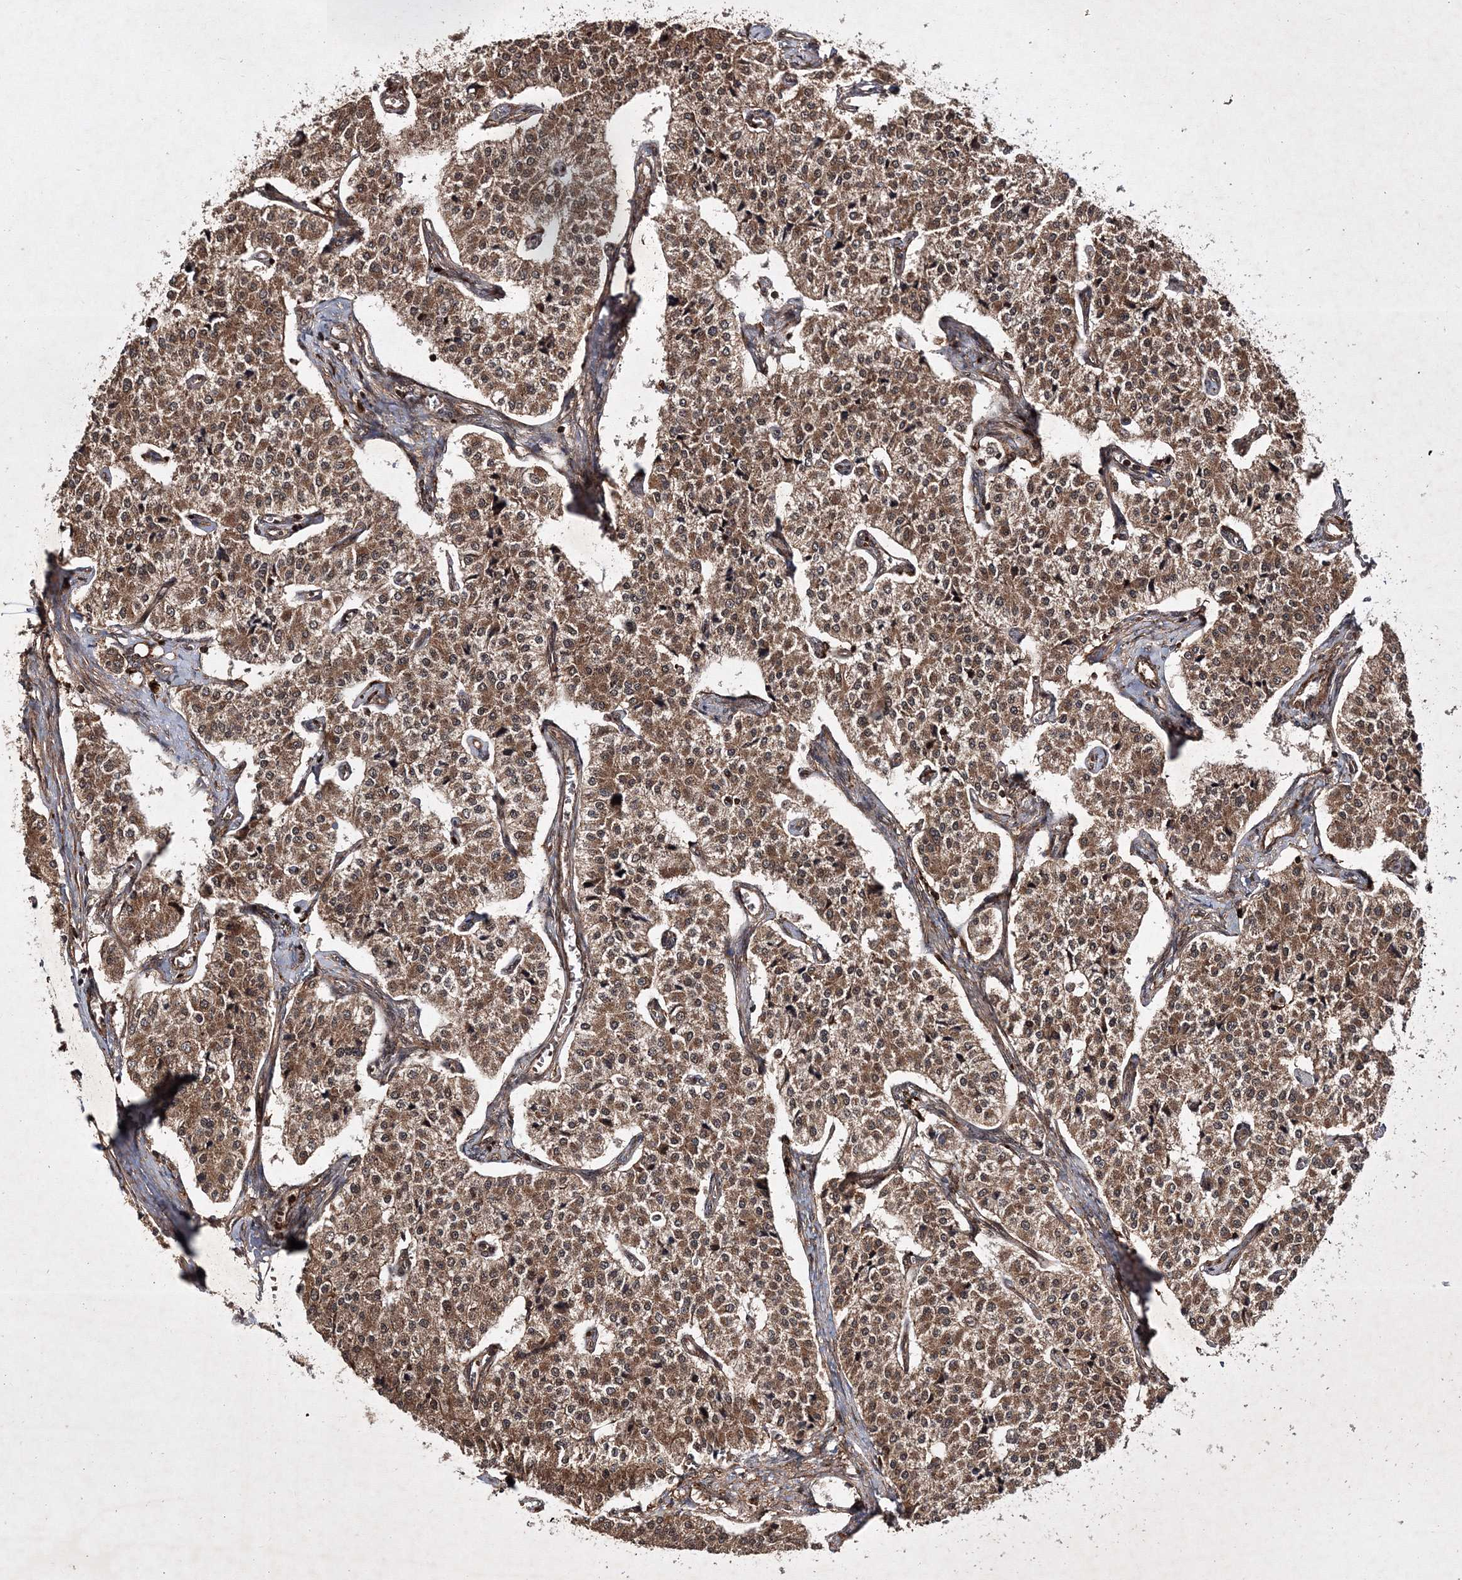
{"staining": {"intensity": "moderate", "quantity": ">75%", "location": "cytoplasmic/membranous"}, "tissue": "carcinoid", "cell_type": "Tumor cells", "image_type": "cancer", "snomed": [{"axis": "morphology", "description": "Carcinoid, malignant, NOS"}, {"axis": "topography", "description": "Colon"}], "caption": "Carcinoid was stained to show a protein in brown. There is medium levels of moderate cytoplasmic/membranous expression in about >75% of tumor cells.", "gene": "DNAJC13", "patient": {"sex": "female", "age": 52}}